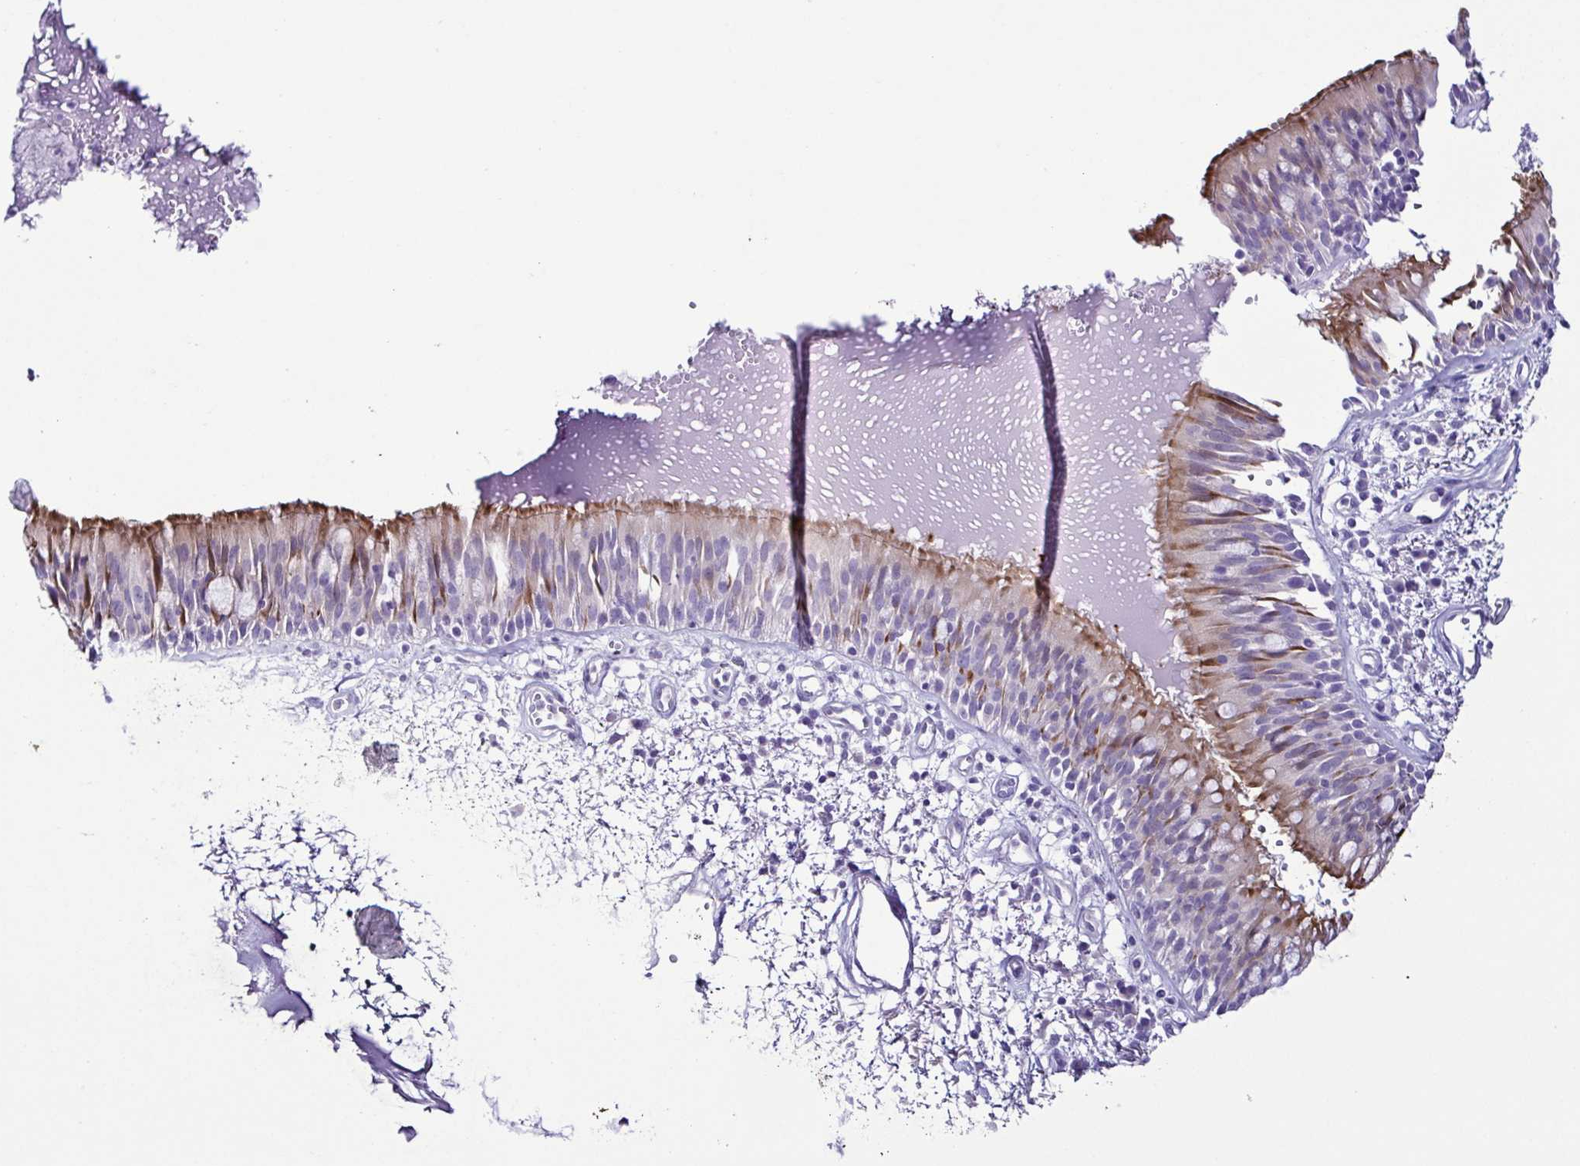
{"staining": {"intensity": "moderate", "quantity": "25%-75%", "location": "cytoplasmic/membranous"}, "tissue": "bronchus", "cell_type": "Respiratory epithelial cells", "image_type": "normal", "snomed": [{"axis": "morphology", "description": "Normal tissue, NOS"}, {"axis": "morphology", "description": "Squamous cell carcinoma, NOS"}, {"axis": "topography", "description": "Cartilage tissue"}, {"axis": "topography", "description": "Bronchus"}, {"axis": "topography", "description": "Lung"}], "caption": "Approximately 25%-75% of respiratory epithelial cells in normal bronchus display moderate cytoplasmic/membranous protein expression as visualized by brown immunohistochemical staining.", "gene": "SRL", "patient": {"sex": "male", "age": 66}}